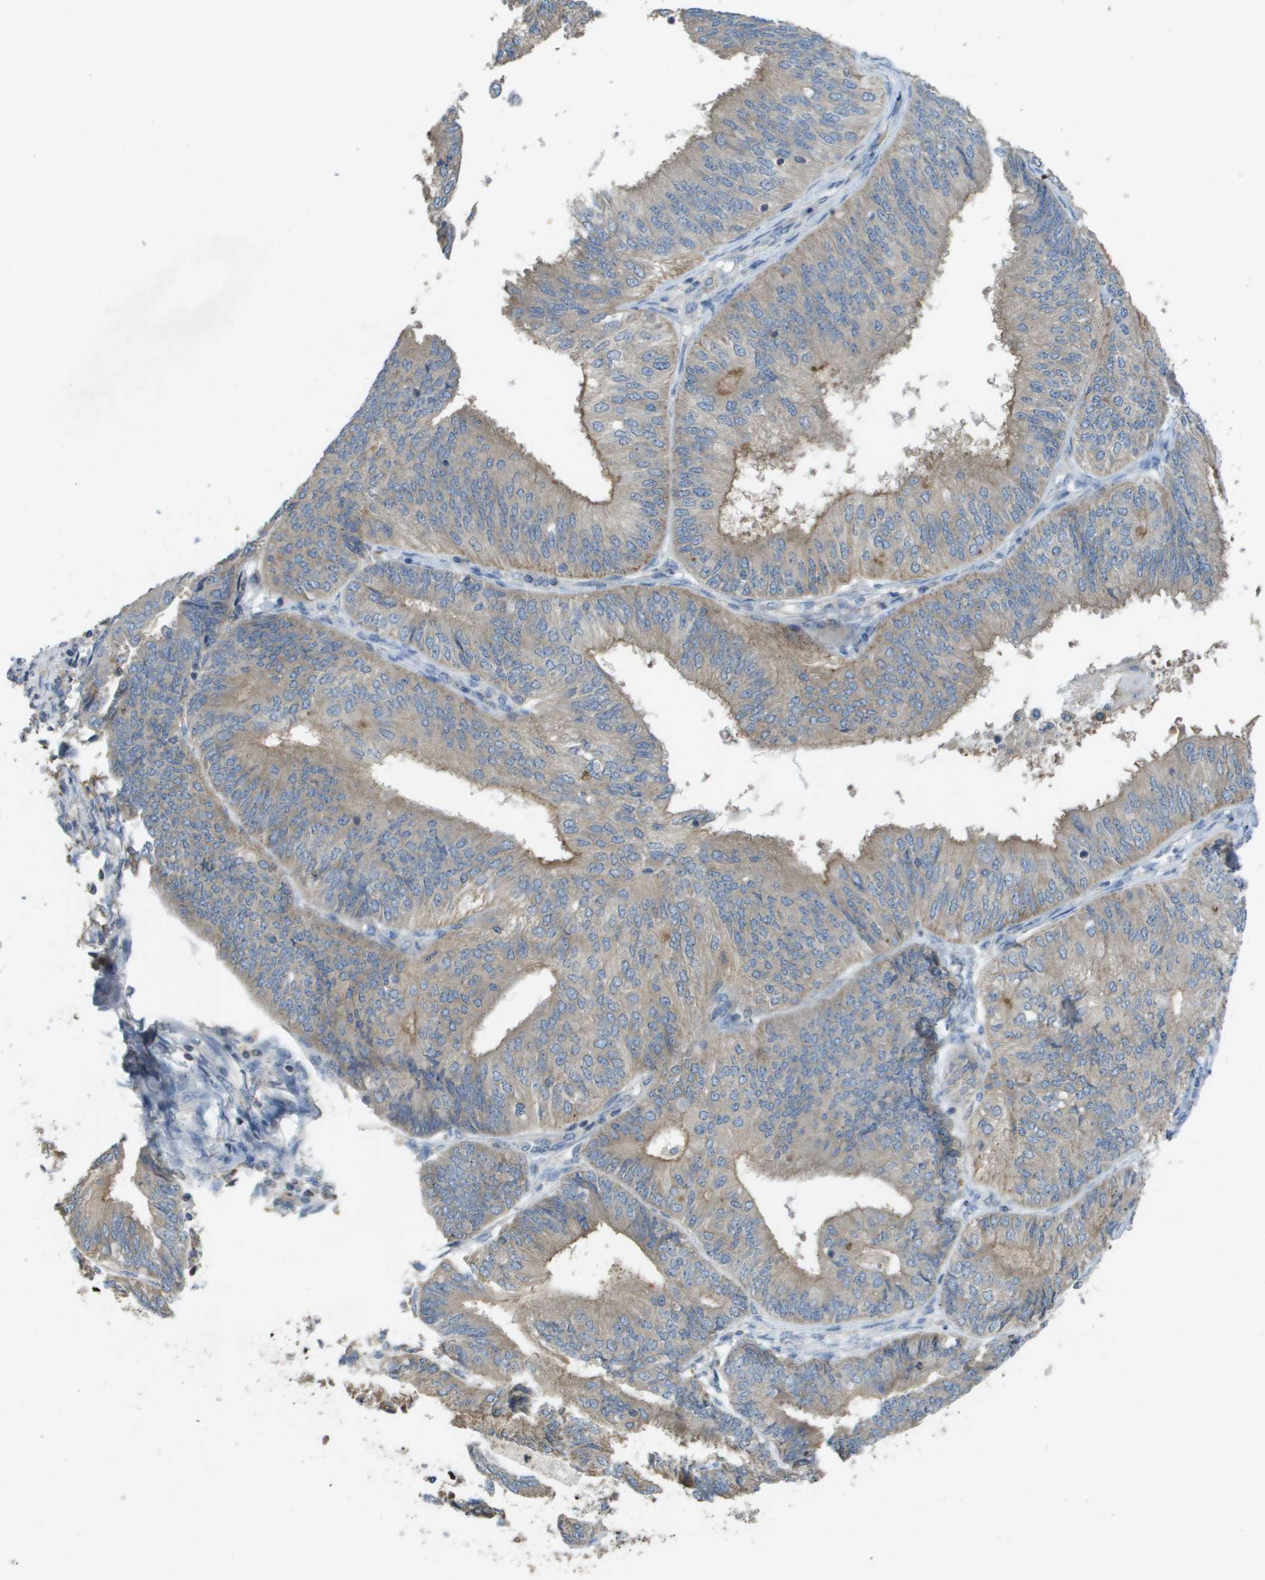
{"staining": {"intensity": "weak", "quantity": ">75%", "location": "cytoplasmic/membranous"}, "tissue": "endometrial cancer", "cell_type": "Tumor cells", "image_type": "cancer", "snomed": [{"axis": "morphology", "description": "Adenocarcinoma, NOS"}, {"axis": "topography", "description": "Endometrium"}], "caption": "Immunohistochemical staining of adenocarcinoma (endometrial) exhibits low levels of weak cytoplasmic/membranous protein expression in about >75% of tumor cells. (DAB (3,3'-diaminobenzidine) IHC, brown staining for protein, blue staining for nuclei).", "gene": "CLCA4", "patient": {"sex": "female", "age": 58}}